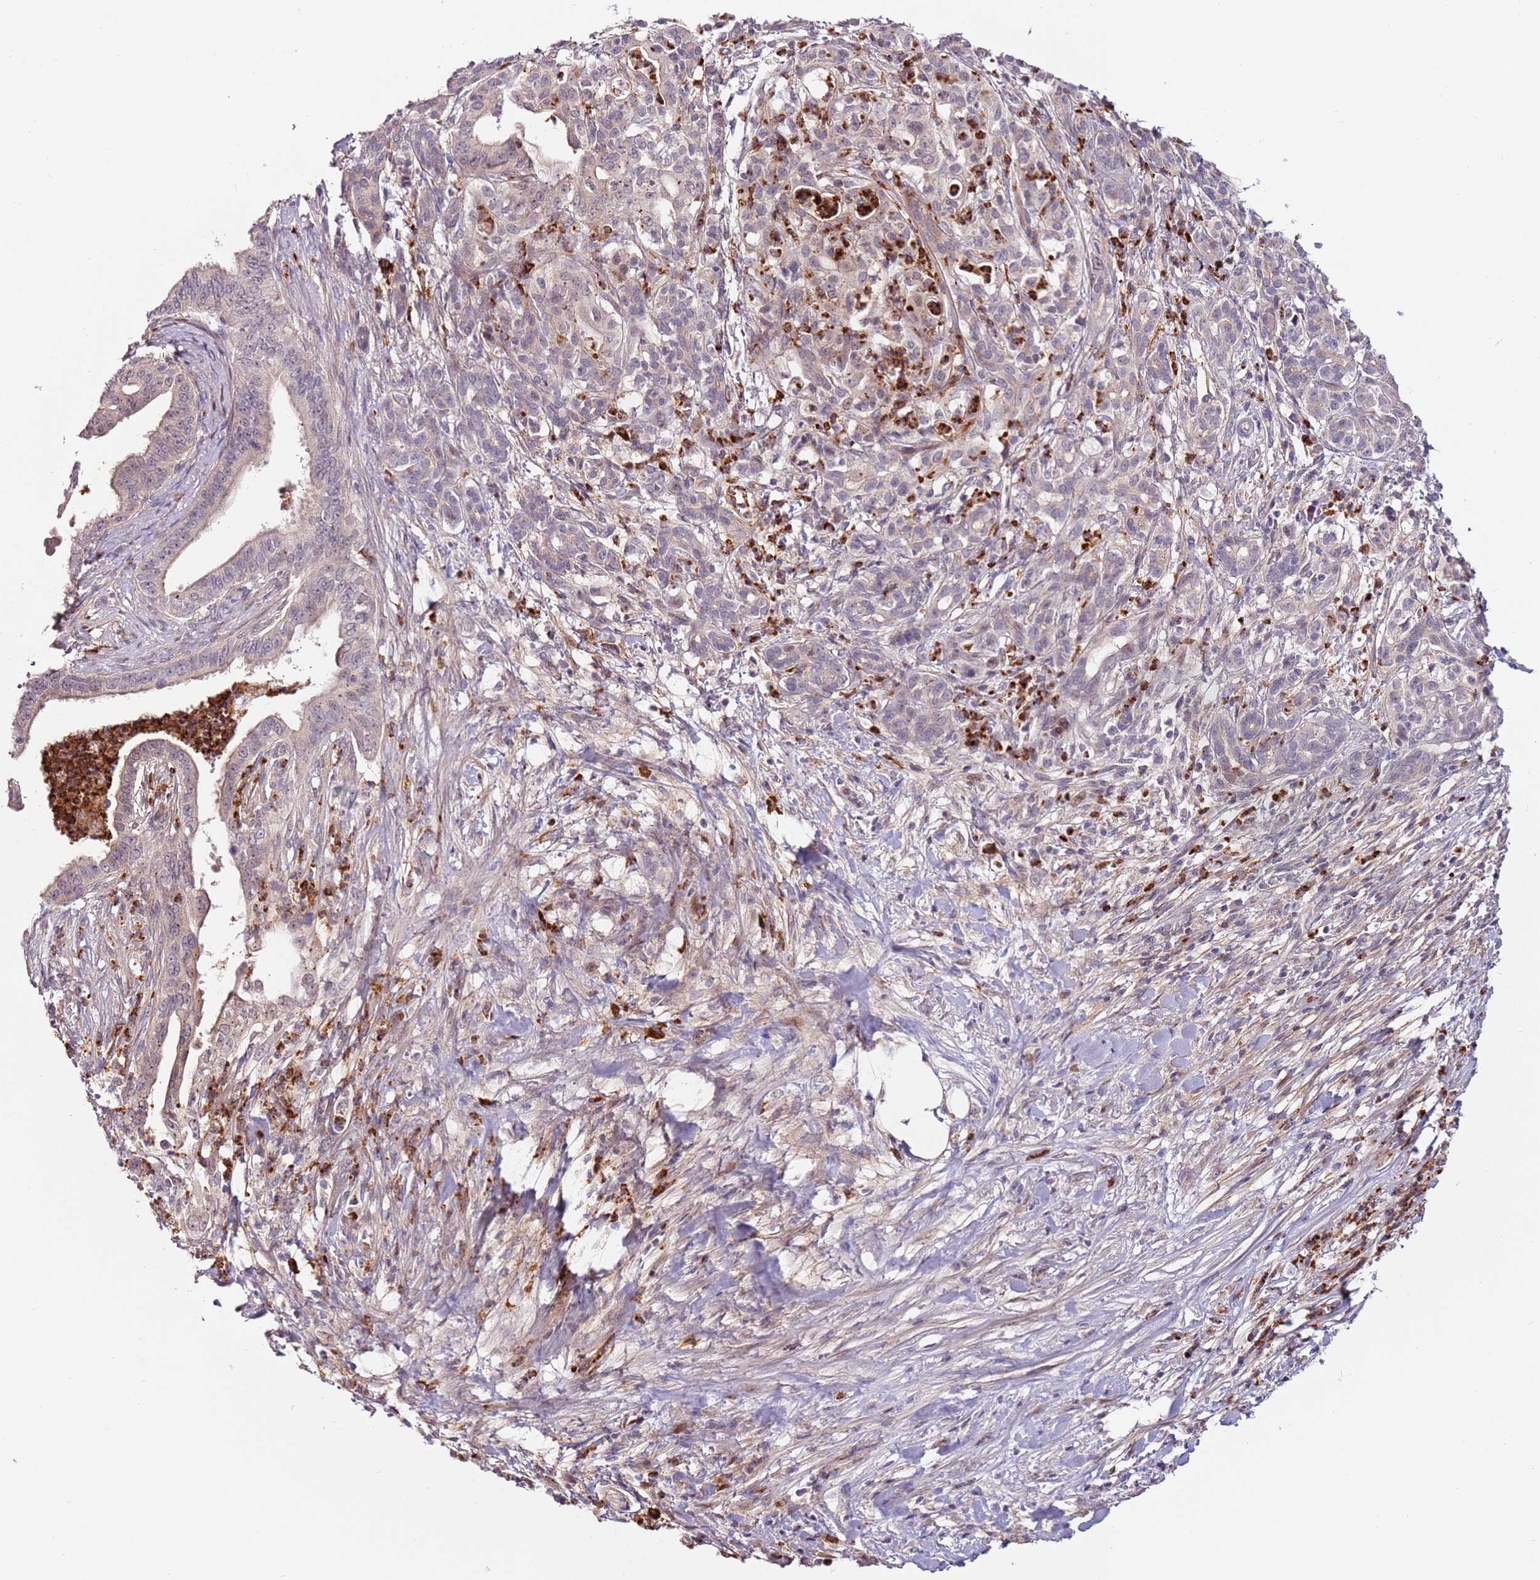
{"staining": {"intensity": "negative", "quantity": "none", "location": "none"}, "tissue": "pancreatic cancer", "cell_type": "Tumor cells", "image_type": "cancer", "snomed": [{"axis": "morphology", "description": "Adenocarcinoma, NOS"}, {"axis": "topography", "description": "Pancreas"}], "caption": "Tumor cells show no significant staining in pancreatic cancer (adenocarcinoma).", "gene": "MTG2", "patient": {"sex": "male", "age": 58}}